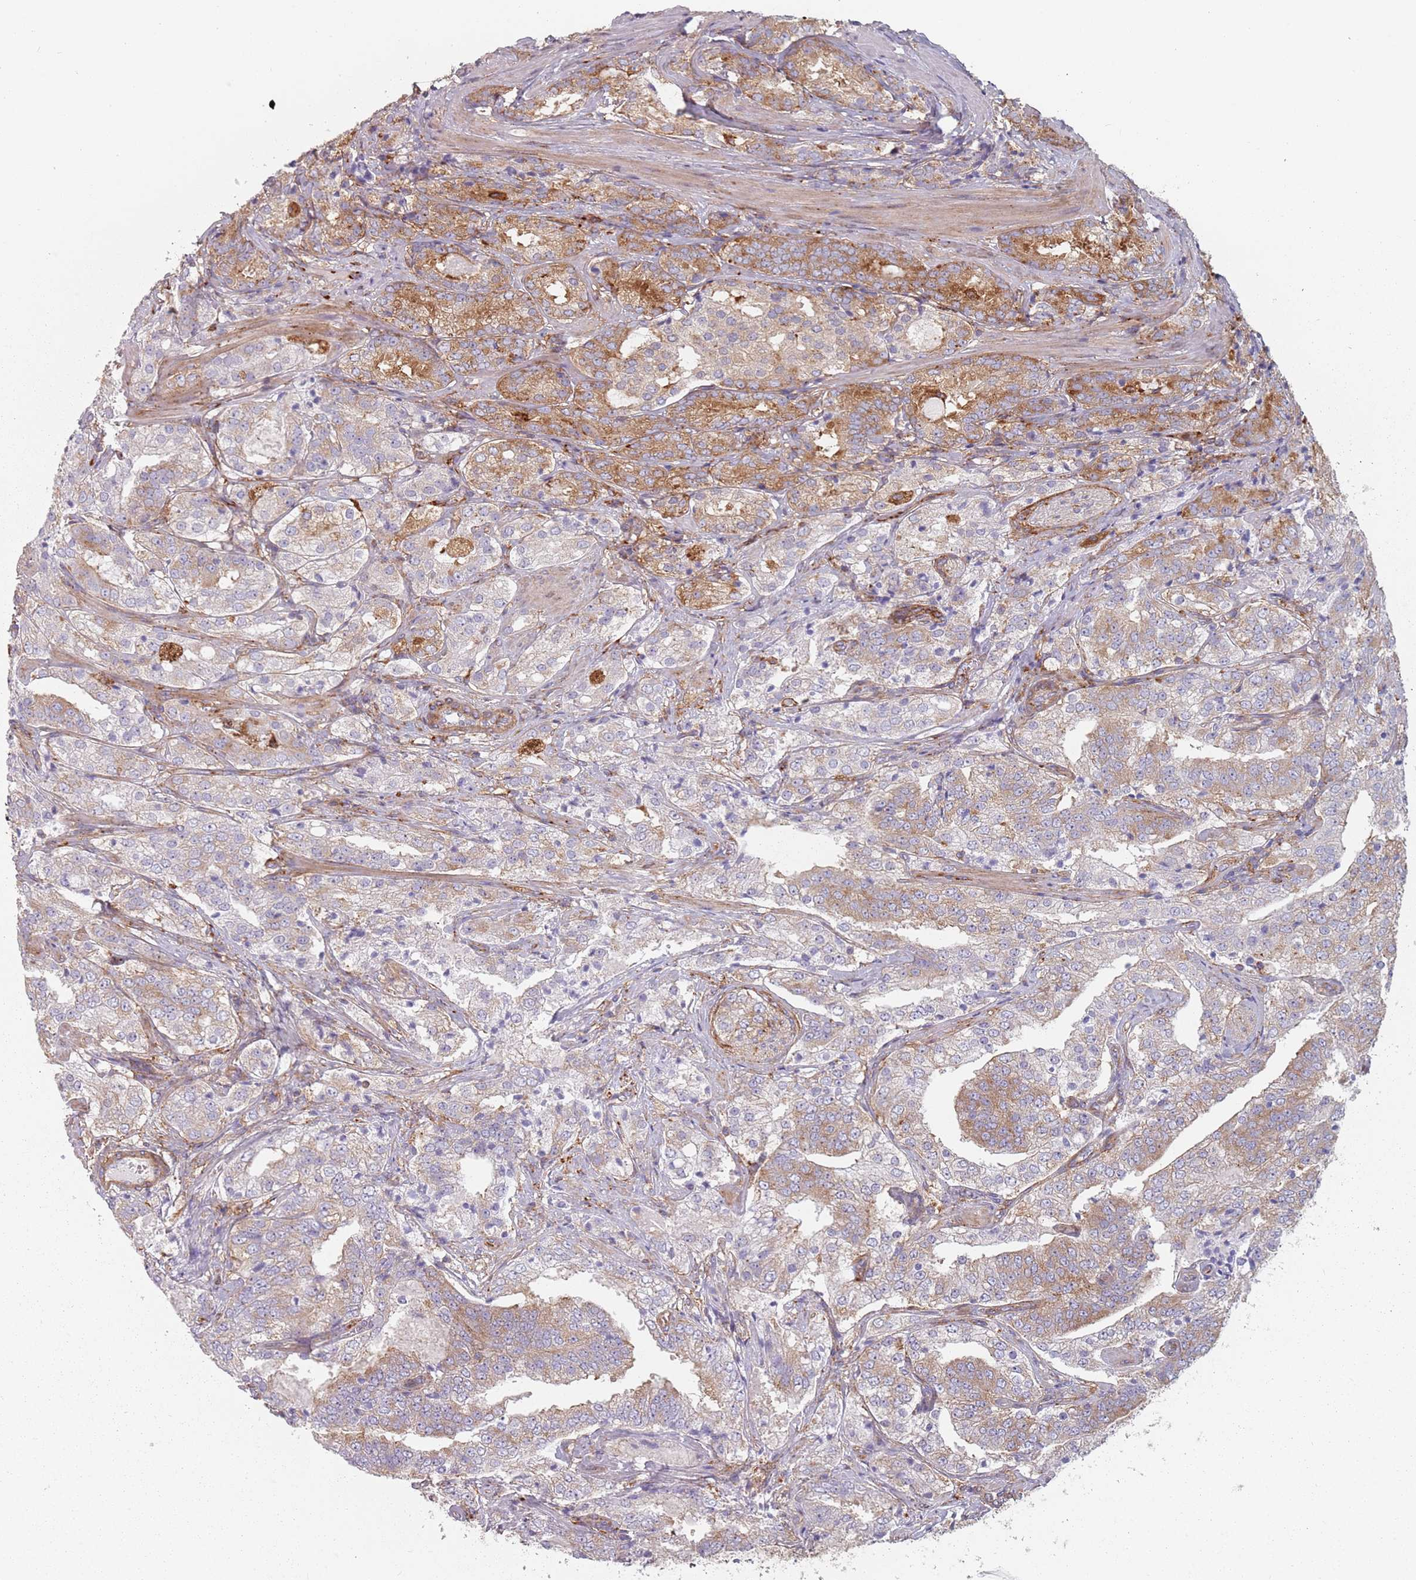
{"staining": {"intensity": "moderate", "quantity": "25%-75%", "location": "cytoplasmic/membranous"}, "tissue": "prostate cancer", "cell_type": "Tumor cells", "image_type": "cancer", "snomed": [{"axis": "morphology", "description": "Adenocarcinoma, High grade"}, {"axis": "topography", "description": "Prostate"}], "caption": "The micrograph demonstrates a brown stain indicating the presence of a protein in the cytoplasmic/membranous of tumor cells in high-grade adenocarcinoma (prostate).", "gene": "TPD52L2", "patient": {"sex": "male", "age": 63}}